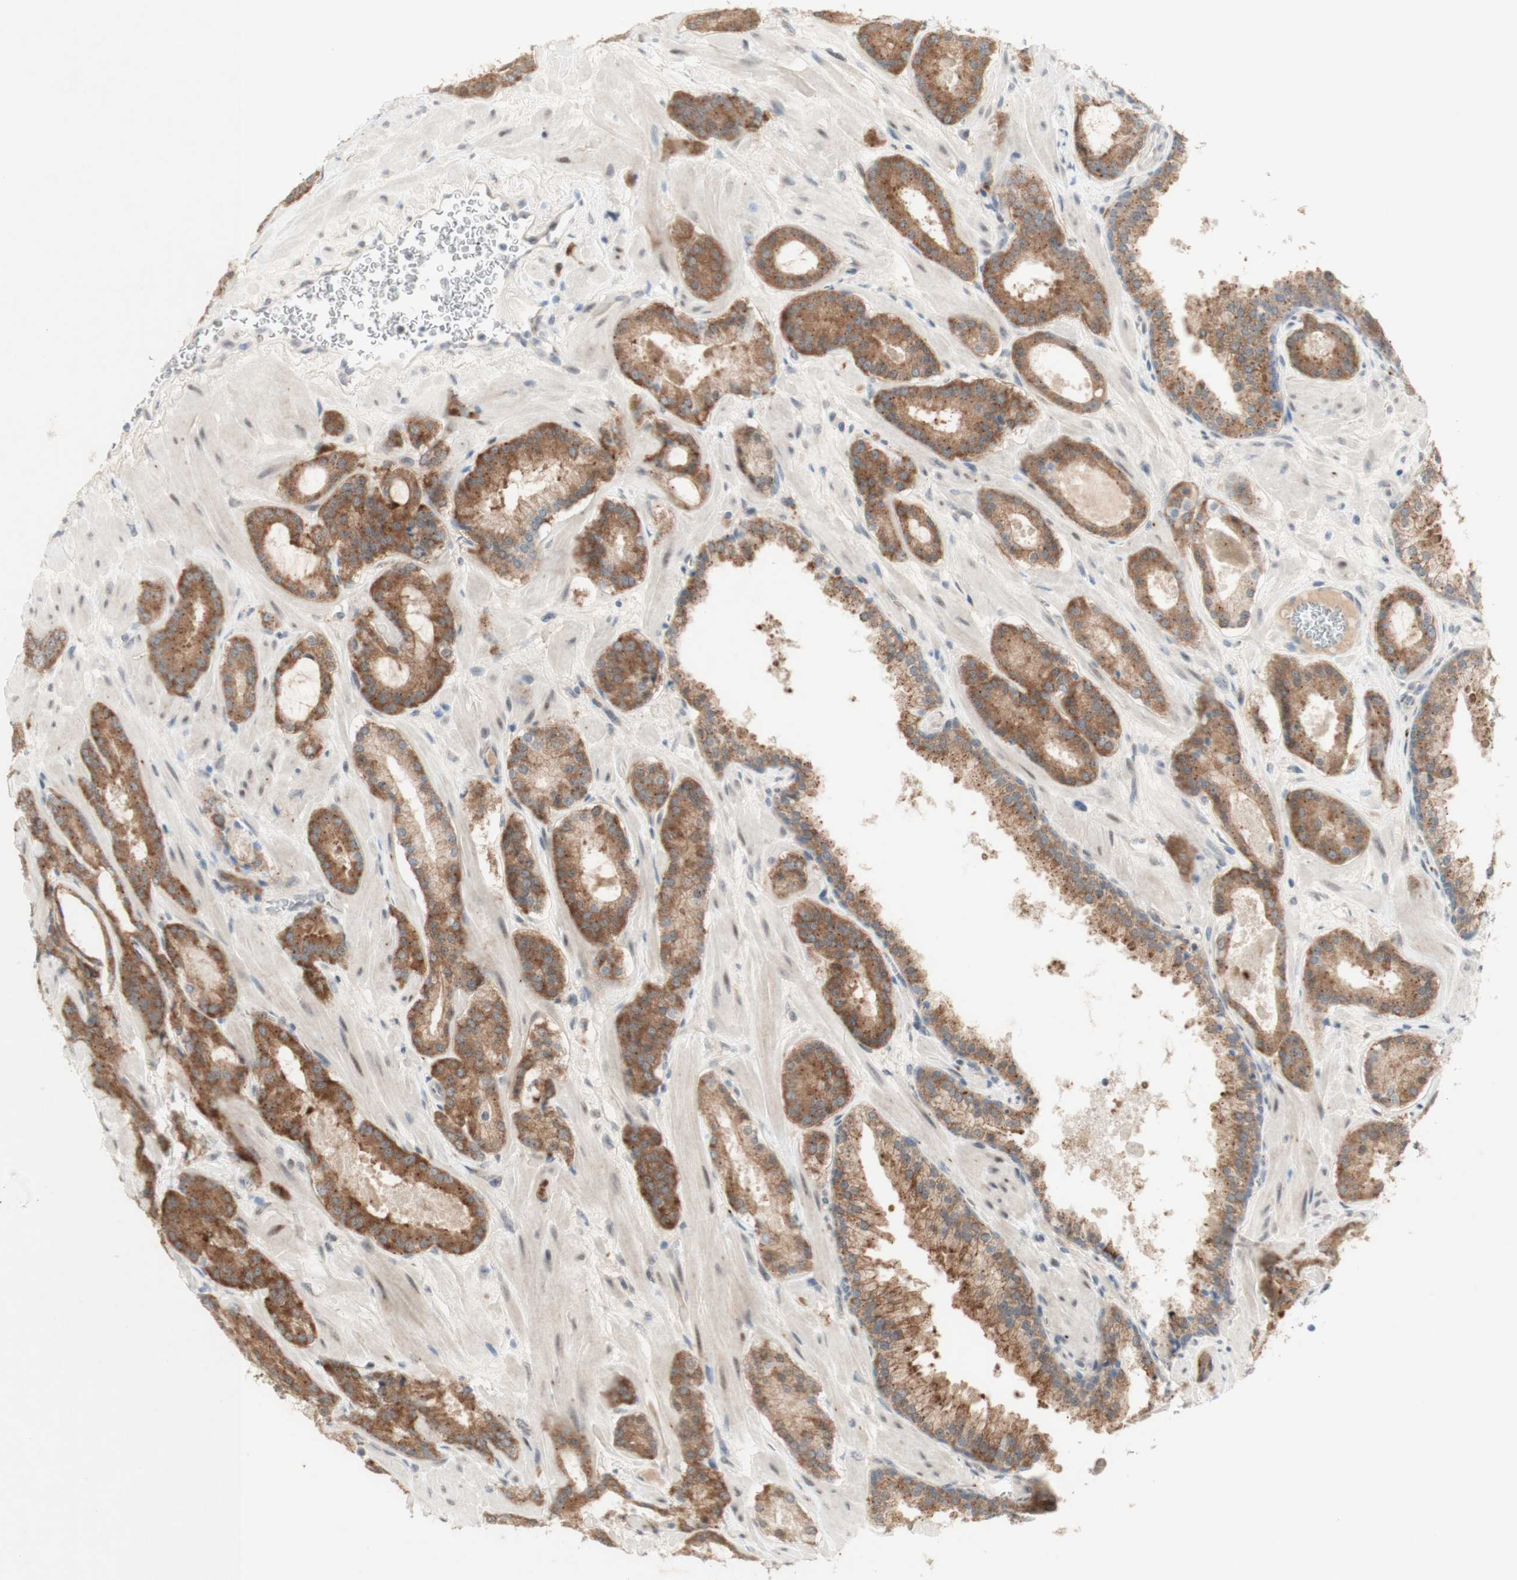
{"staining": {"intensity": "moderate", "quantity": ">75%", "location": "cytoplasmic/membranous"}, "tissue": "prostate cancer", "cell_type": "Tumor cells", "image_type": "cancer", "snomed": [{"axis": "morphology", "description": "Adenocarcinoma, Low grade"}, {"axis": "topography", "description": "Prostate"}], "caption": "Immunohistochemistry image of neoplastic tissue: low-grade adenocarcinoma (prostate) stained using immunohistochemistry (IHC) demonstrates medium levels of moderate protein expression localized specifically in the cytoplasmic/membranous of tumor cells, appearing as a cytoplasmic/membranous brown color.", "gene": "CYLD", "patient": {"sex": "male", "age": 63}}